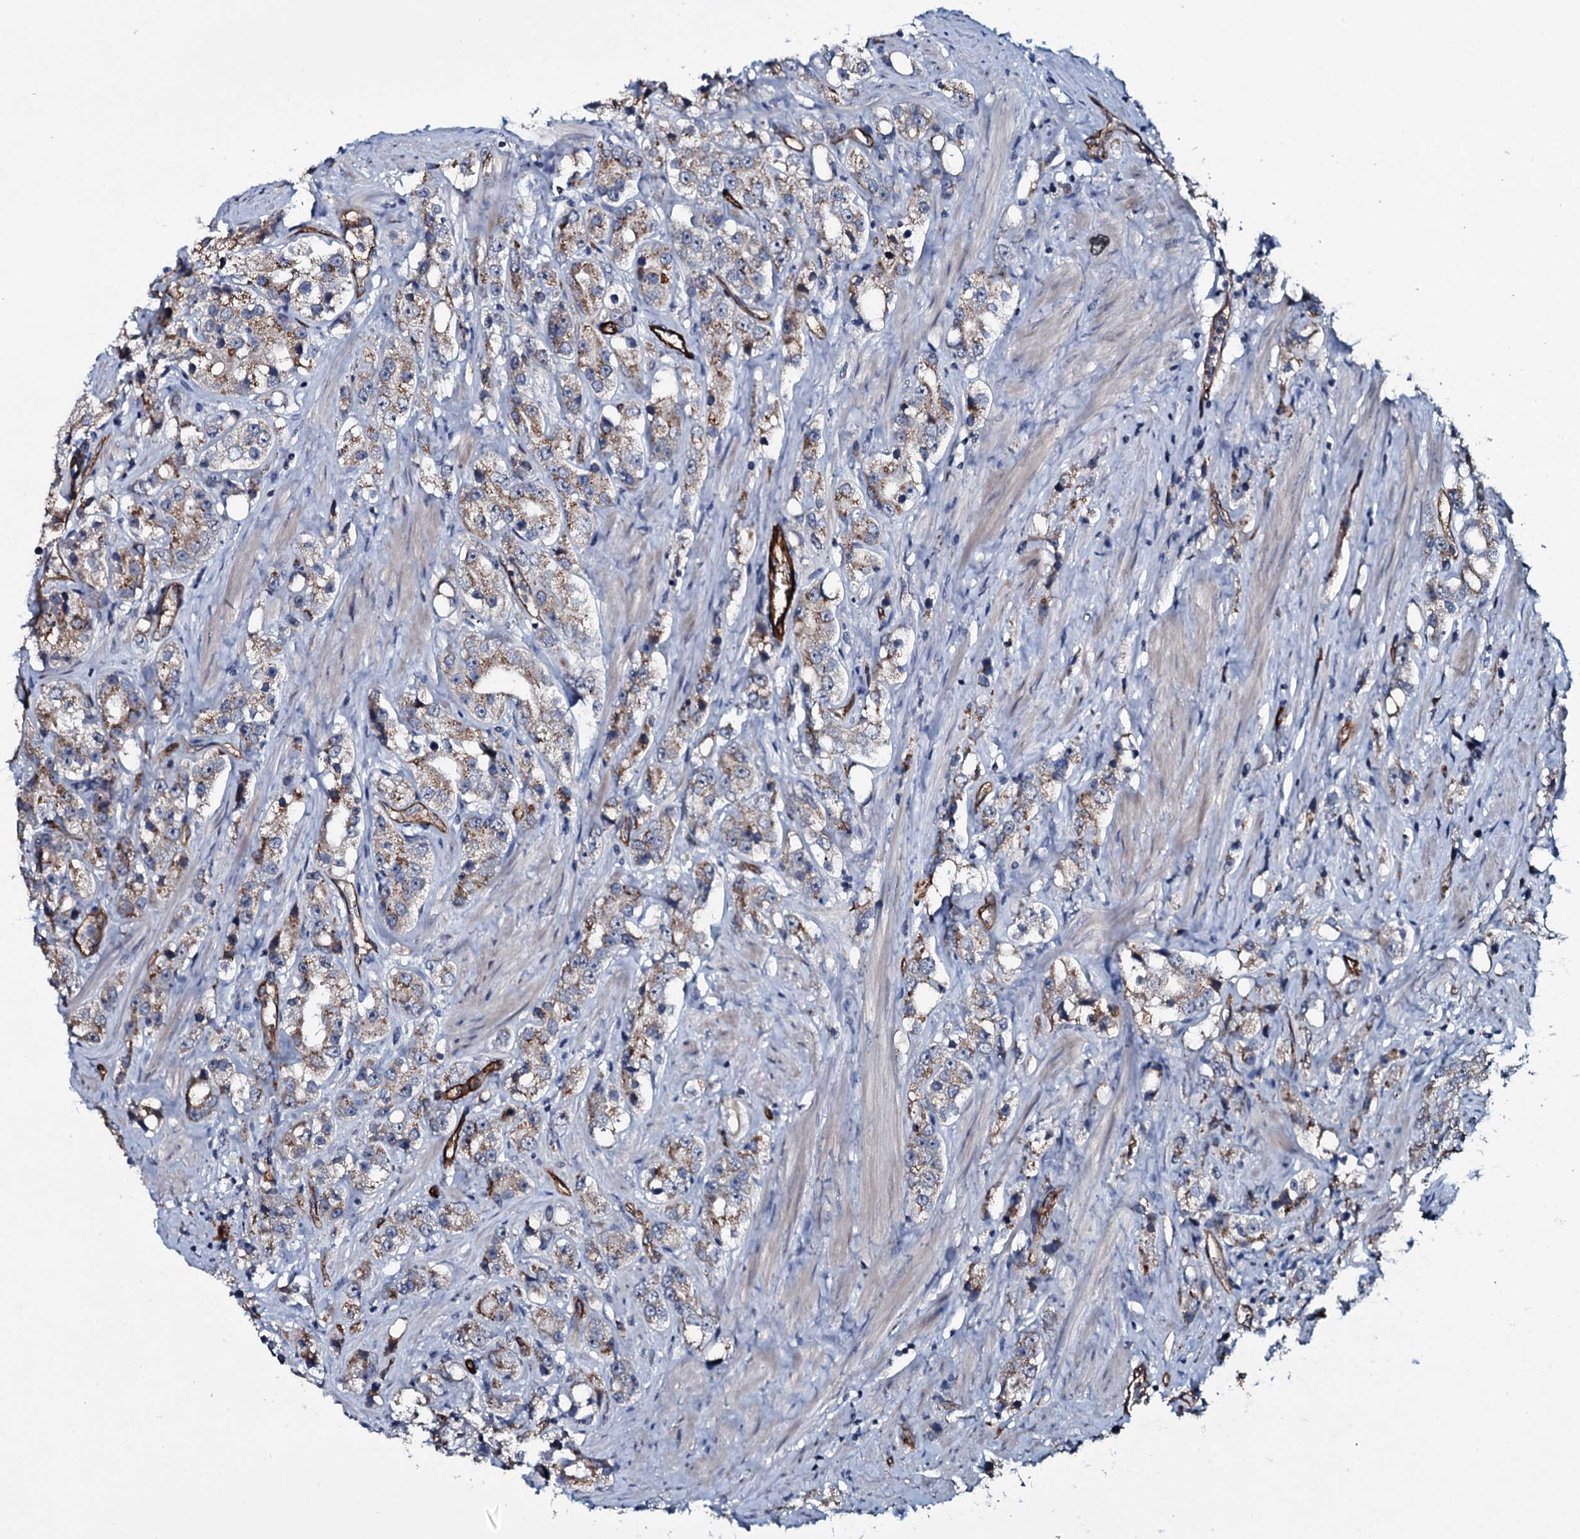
{"staining": {"intensity": "weak", "quantity": ">75%", "location": "cytoplasmic/membranous"}, "tissue": "prostate cancer", "cell_type": "Tumor cells", "image_type": "cancer", "snomed": [{"axis": "morphology", "description": "Adenocarcinoma, NOS"}, {"axis": "topography", "description": "Prostate"}], "caption": "Weak cytoplasmic/membranous staining is seen in approximately >75% of tumor cells in adenocarcinoma (prostate).", "gene": "CLEC14A", "patient": {"sex": "male", "age": 79}}